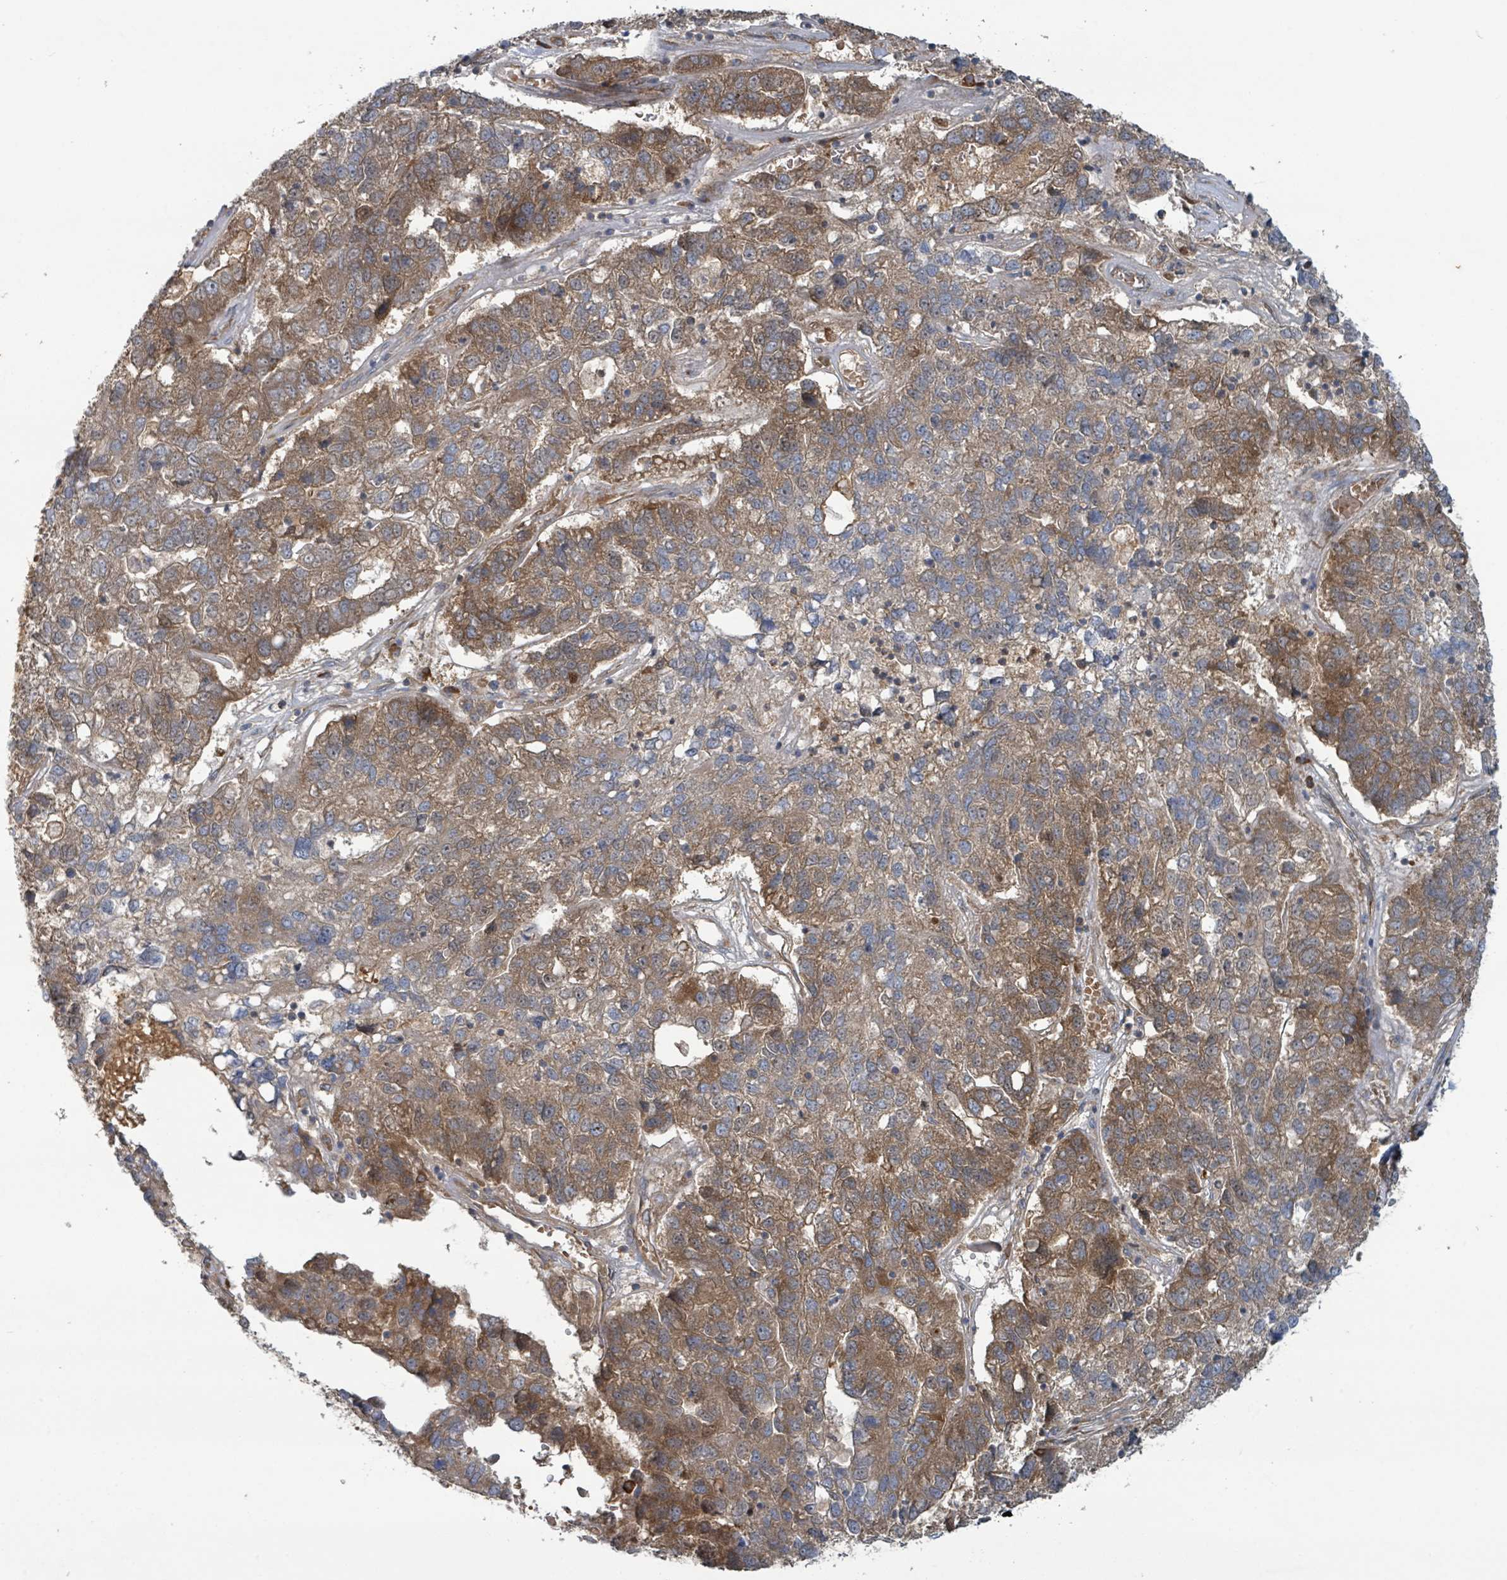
{"staining": {"intensity": "moderate", "quantity": ">75%", "location": "cytoplasmic/membranous"}, "tissue": "pancreatic cancer", "cell_type": "Tumor cells", "image_type": "cancer", "snomed": [{"axis": "morphology", "description": "Adenocarcinoma, NOS"}, {"axis": "topography", "description": "Pancreas"}], "caption": "This photomicrograph reveals pancreatic adenocarcinoma stained with immunohistochemistry (IHC) to label a protein in brown. The cytoplasmic/membranous of tumor cells show moderate positivity for the protein. Nuclei are counter-stained blue.", "gene": "OR51E1", "patient": {"sex": "female", "age": 61}}